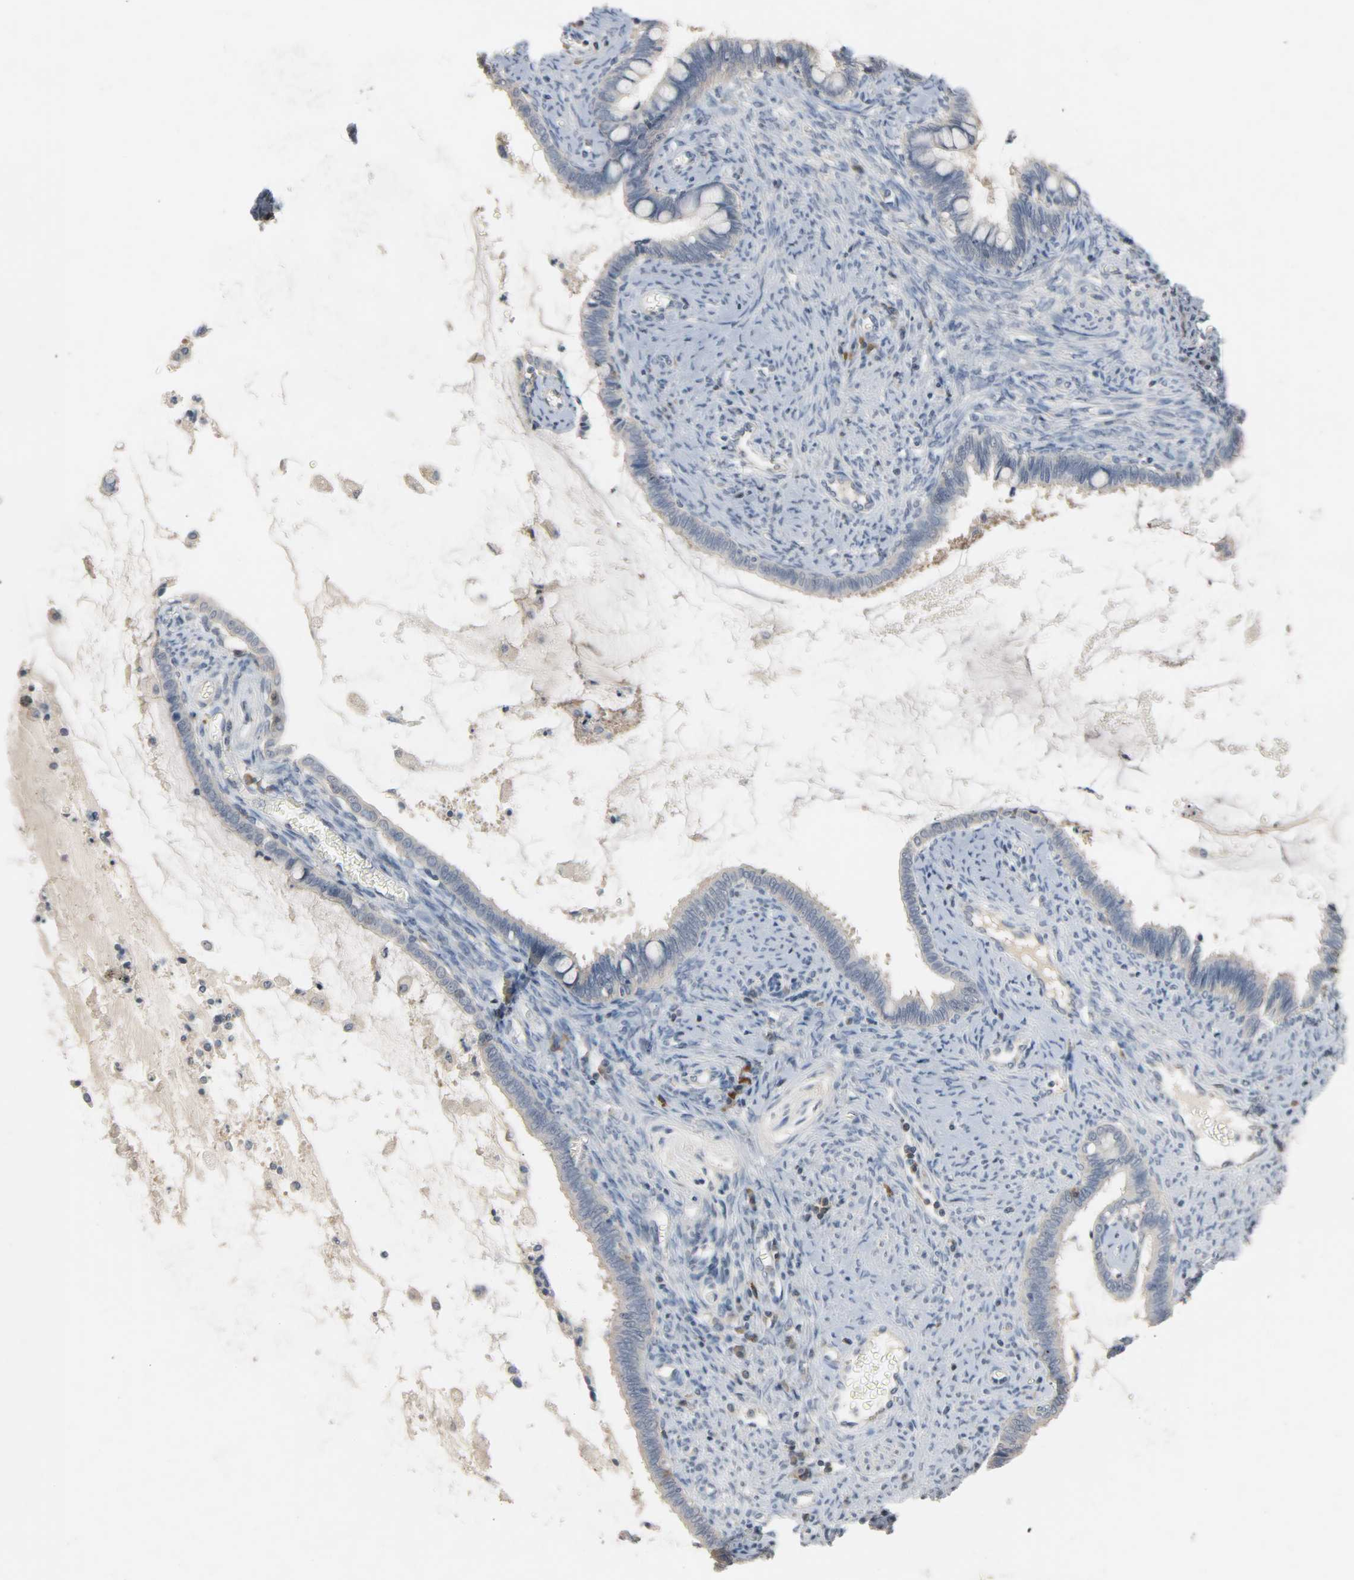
{"staining": {"intensity": "weak", "quantity": "<25%", "location": "cytoplasmic/membranous"}, "tissue": "cervical cancer", "cell_type": "Tumor cells", "image_type": "cancer", "snomed": [{"axis": "morphology", "description": "Adenocarcinoma, NOS"}, {"axis": "topography", "description": "Cervix"}], "caption": "Immunohistochemistry photomicrograph of neoplastic tissue: human cervical cancer (adenocarcinoma) stained with DAB (3,3'-diaminobenzidine) shows no significant protein expression in tumor cells. (DAB IHC with hematoxylin counter stain).", "gene": "CD4", "patient": {"sex": "female", "age": 44}}